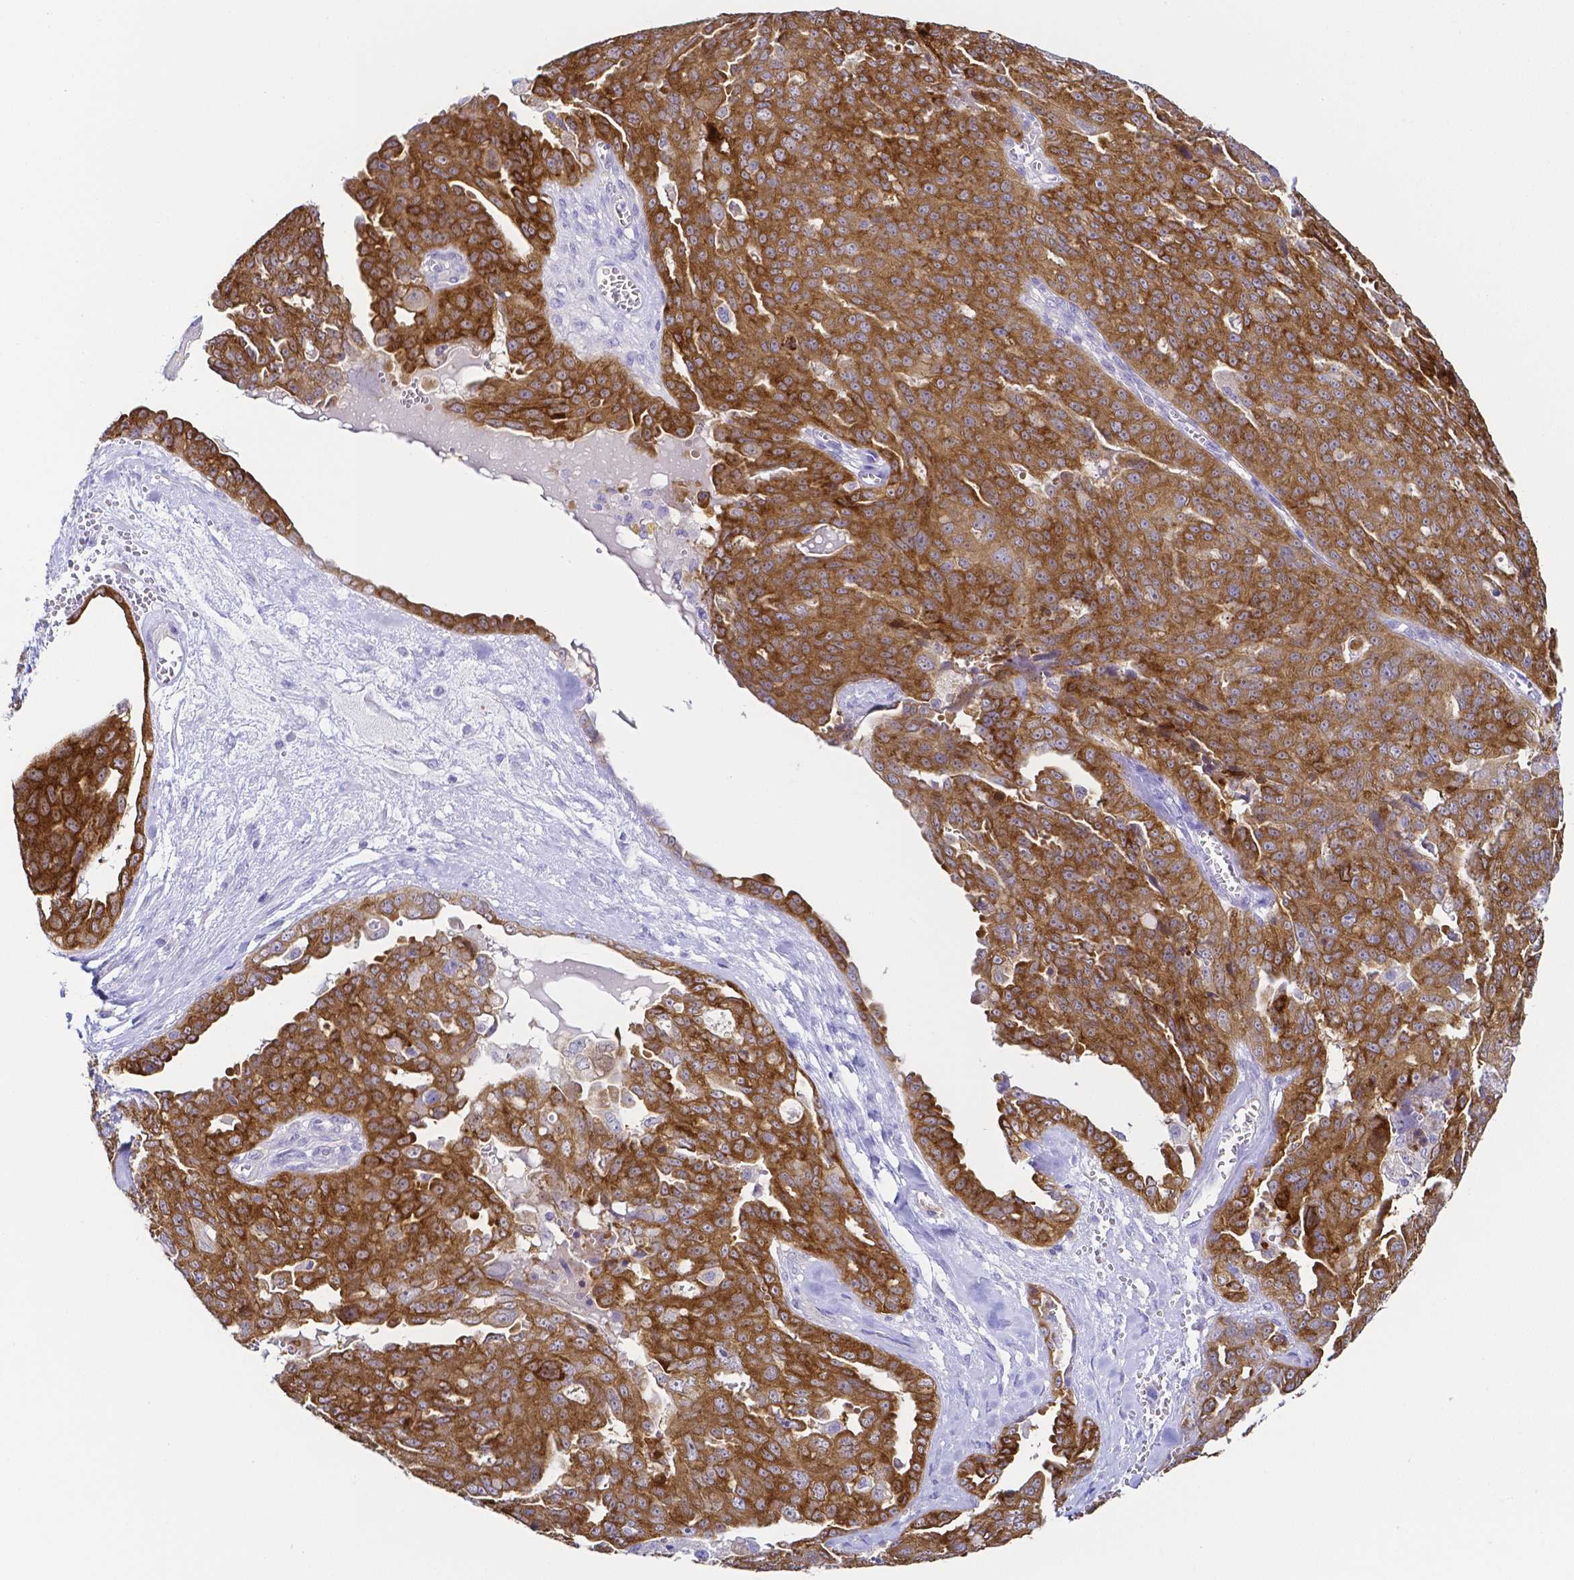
{"staining": {"intensity": "moderate", "quantity": ">75%", "location": "cytoplasmic/membranous"}, "tissue": "ovarian cancer", "cell_type": "Tumor cells", "image_type": "cancer", "snomed": [{"axis": "morphology", "description": "Carcinoma, endometroid"}, {"axis": "topography", "description": "Ovary"}], "caption": "IHC micrograph of neoplastic tissue: ovarian cancer (endometroid carcinoma) stained using immunohistochemistry demonstrates medium levels of moderate protein expression localized specifically in the cytoplasmic/membranous of tumor cells, appearing as a cytoplasmic/membranous brown color.", "gene": "PKP3", "patient": {"sex": "female", "age": 70}}